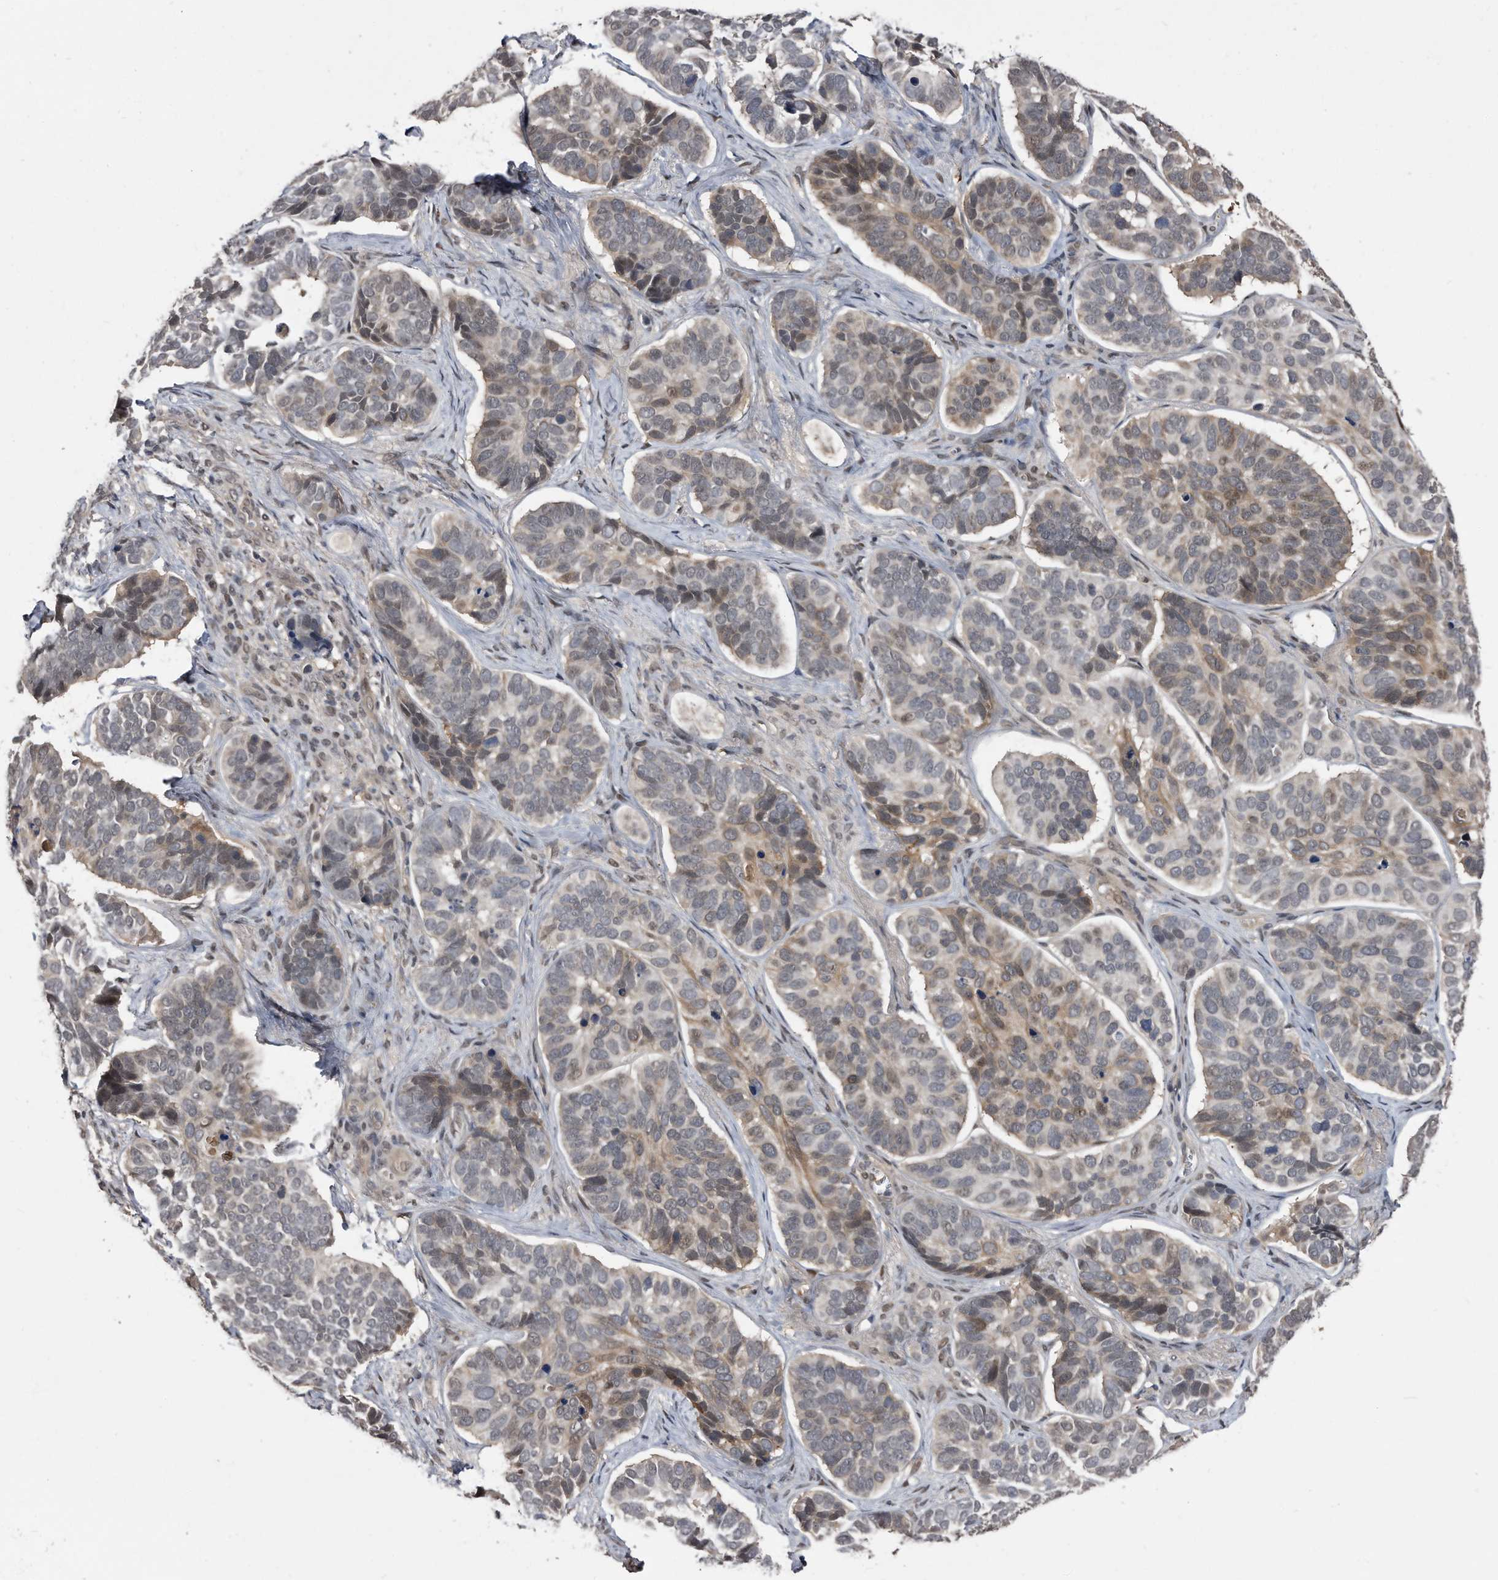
{"staining": {"intensity": "weak", "quantity": "<25%", "location": "cytoplasmic/membranous"}, "tissue": "skin cancer", "cell_type": "Tumor cells", "image_type": "cancer", "snomed": [{"axis": "morphology", "description": "Basal cell carcinoma"}, {"axis": "topography", "description": "Skin"}], "caption": "This is a micrograph of immunohistochemistry staining of basal cell carcinoma (skin), which shows no positivity in tumor cells. The staining was performed using DAB (3,3'-diaminobenzidine) to visualize the protein expression in brown, while the nuclei were stained in blue with hematoxylin (Magnification: 20x).", "gene": "RAD23B", "patient": {"sex": "male", "age": 62}}